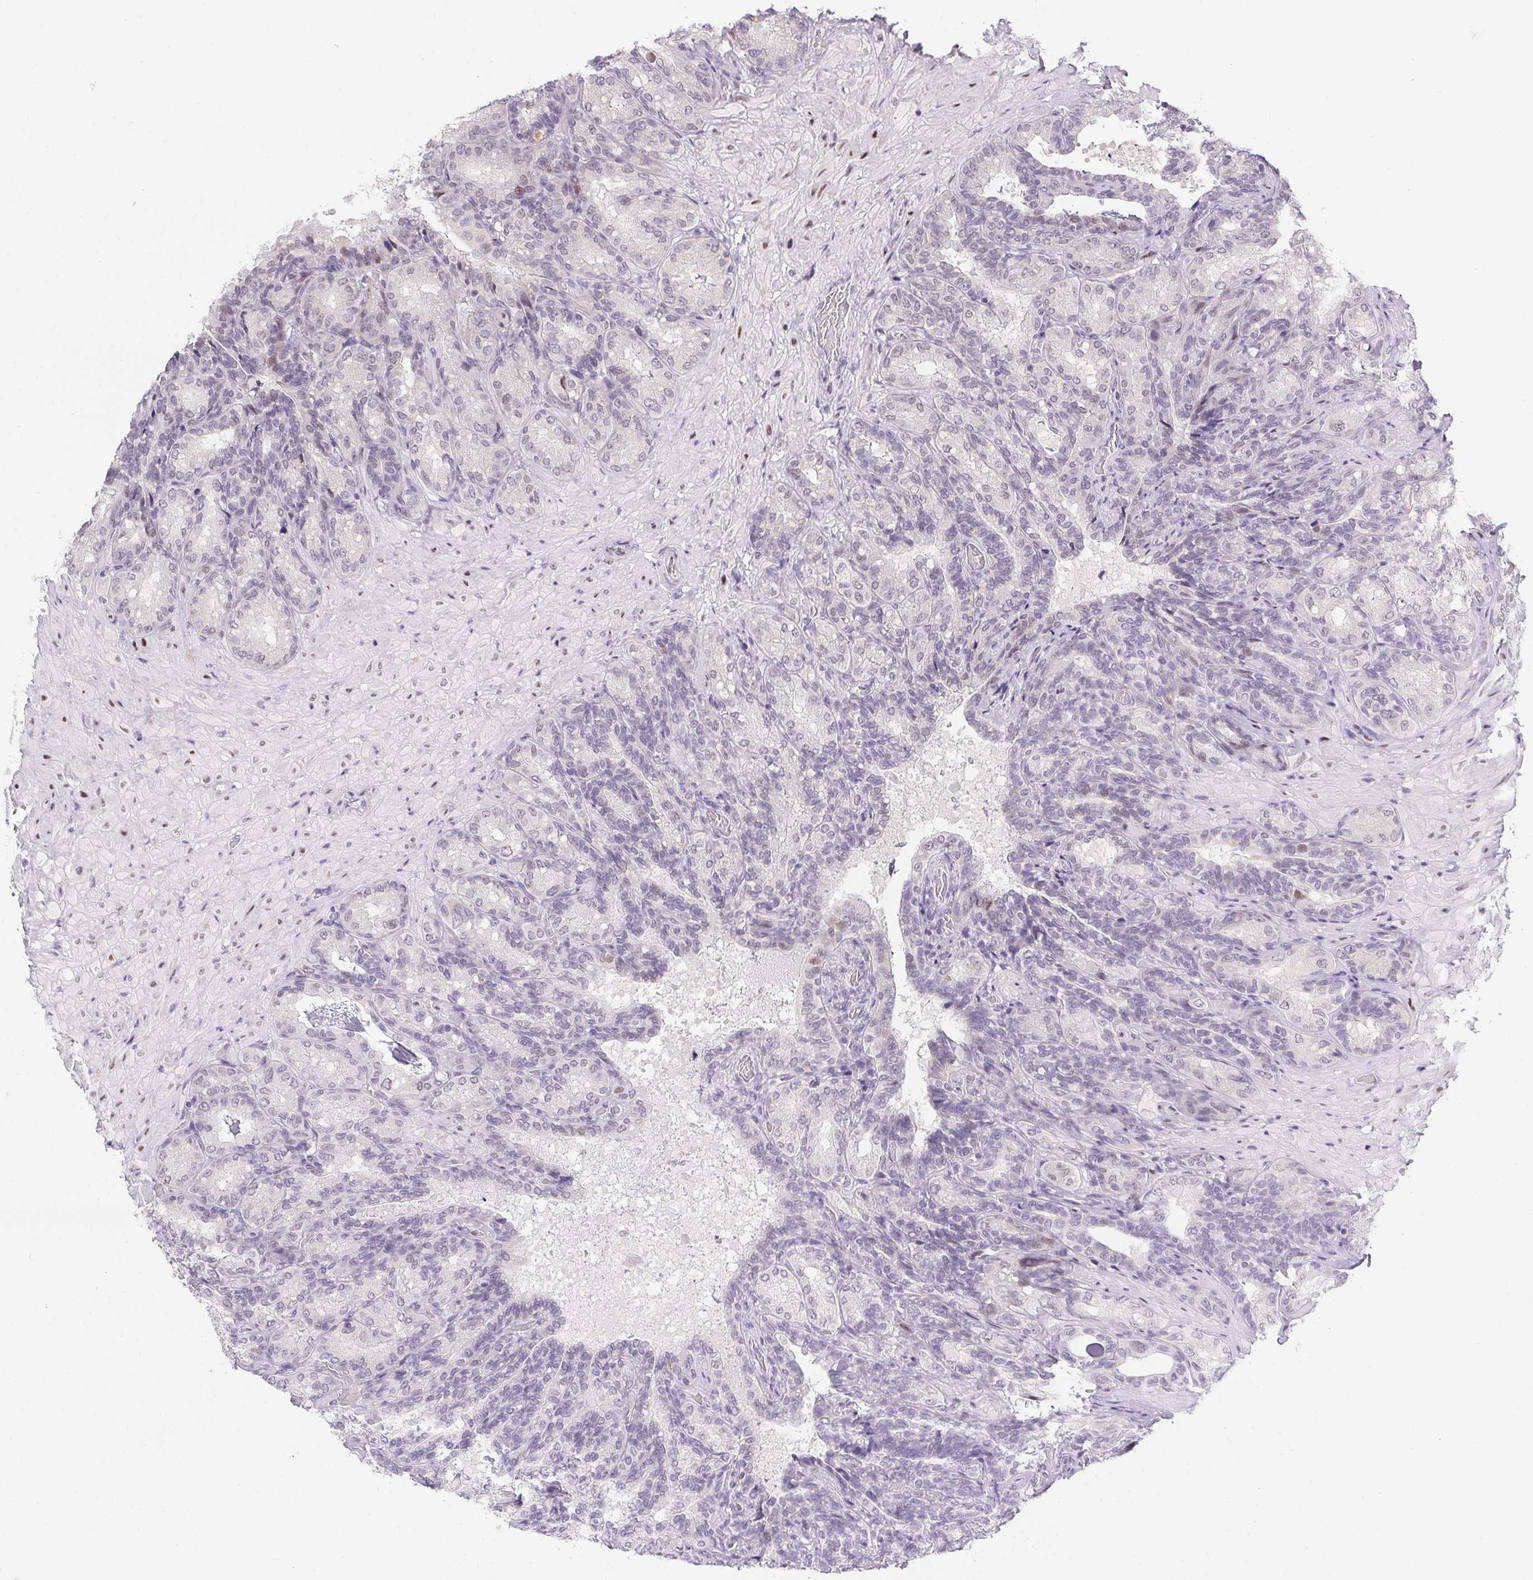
{"staining": {"intensity": "negative", "quantity": "none", "location": "none"}, "tissue": "seminal vesicle", "cell_type": "Glandular cells", "image_type": "normal", "snomed": [{"axis": "morphology", "description": "Normal tissue, NOS"}, {"axis": "topography", "description": "Seminal veicle"}], "caption": "The micrograph shows no significant positivity in glandular cells of seminal vesicle.", "gene": "SP9", "patient": {"sex": "male", "age": 68}}